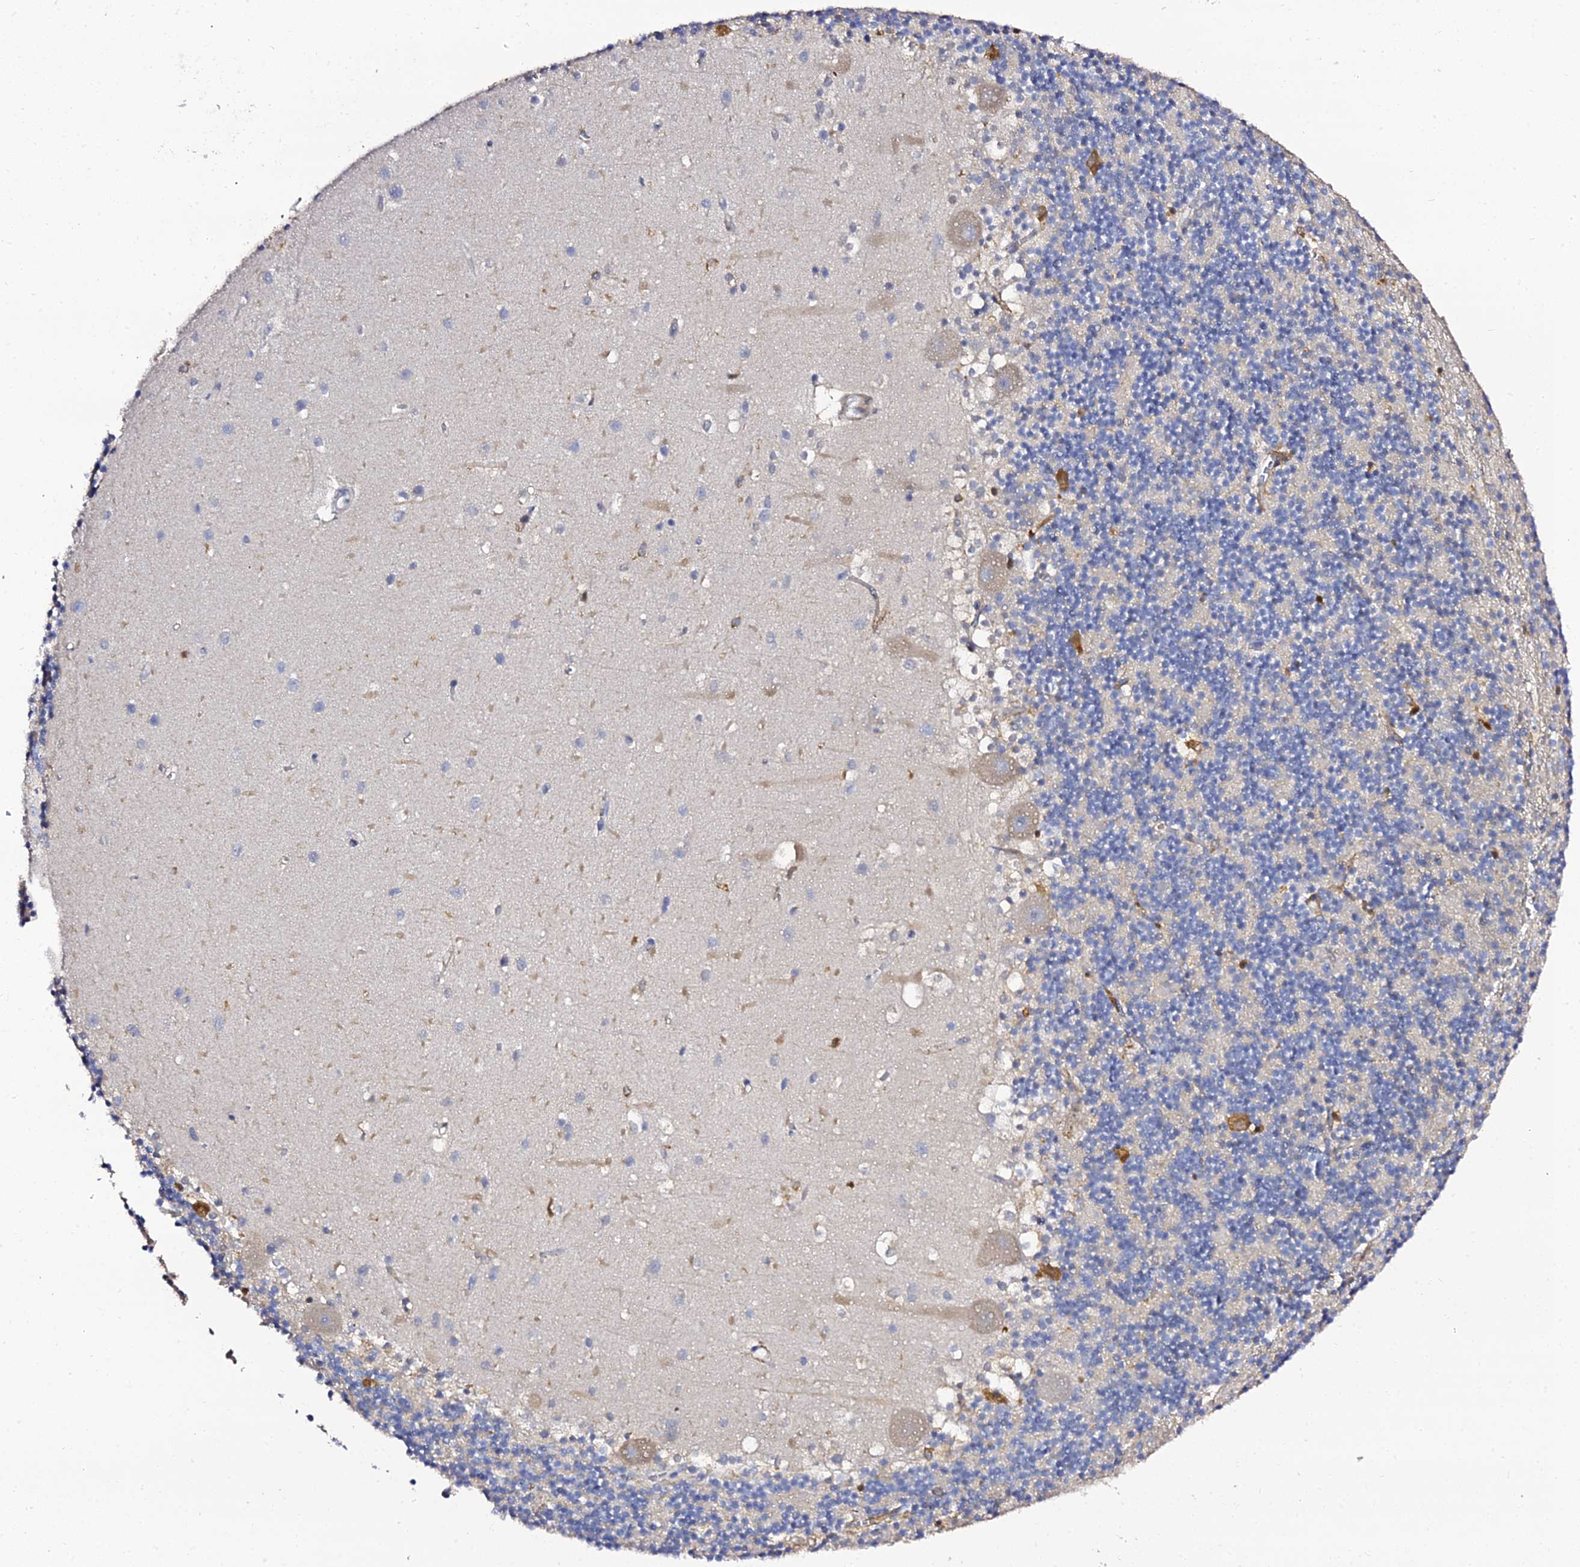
{"staining": {"intensity": "negative", "quantity": "none", "location": "none"}, "tissue": "cerebellum", "cell_type": "Cells in granular layer", "image_type": "normal", "snomed": [{"axis": "morphology", "description": "Normal tissue, NOS"}, {"axis": "topography", "description": "Cerebellum"}], "caption": "The image demonstrates no significant staining in cells in granular layer of cerebellum.", "gene": "IL4I1", "patient": {"sex": "male", "age": 54}}